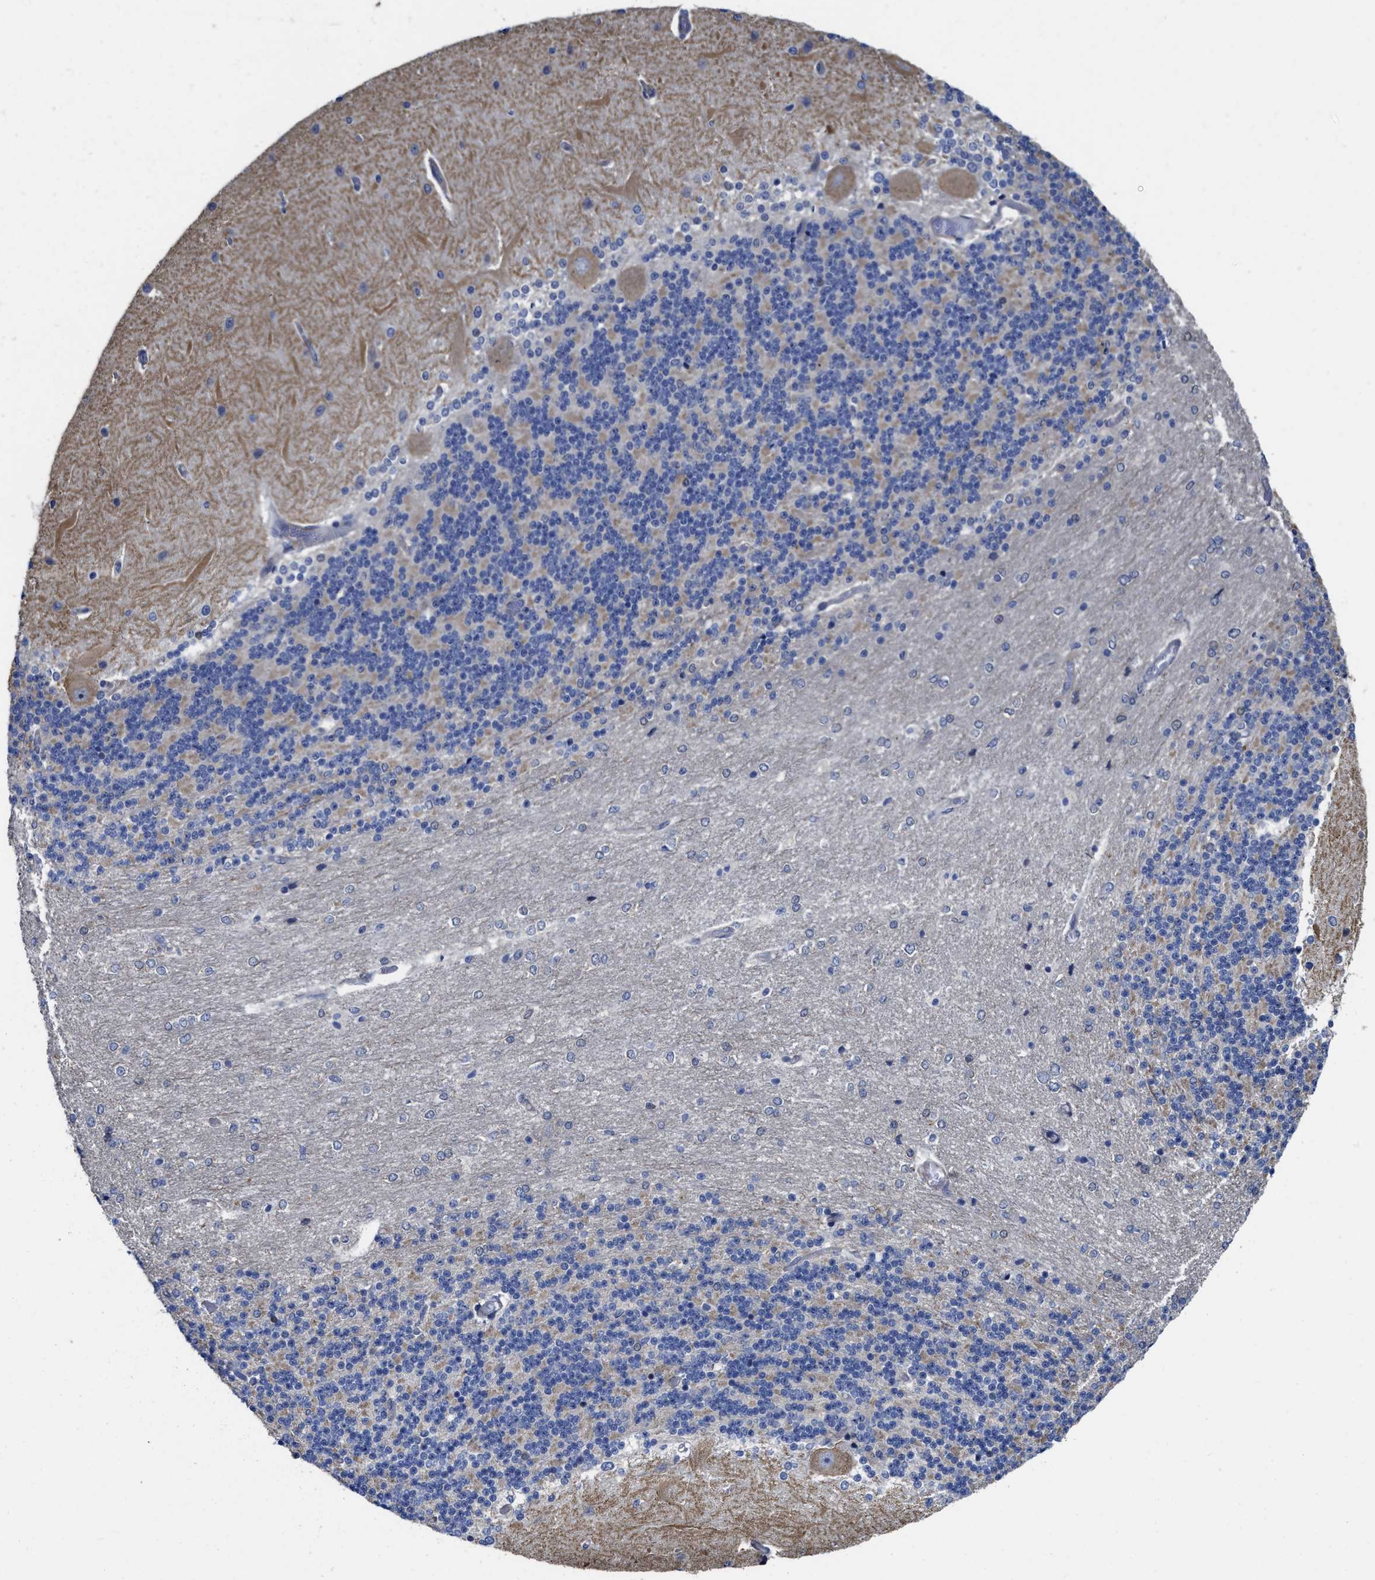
{"staining": {"intensity": "moderate", "quantity": "<25%", "location": "cytoplasmic/membranous"}, "tissue": "cerebellum", "cell_type": "Cells in granular layer", "image_type": "normal", "snomed": [{"axis": "morphology", "description": "Normal tissue, NOS"}, {"axis": "topography", "description": "Cerebellum"}], "caption": "IHC photomicrograph of unremarkable cerebellum stained for a protein (brown), which demonstrates low levels of moderate cytoplasmic/membranous staining in about <25% of cells in granular layer.", "gene": "TRAF6", "patient": {"sex": "female", "age": 54}}